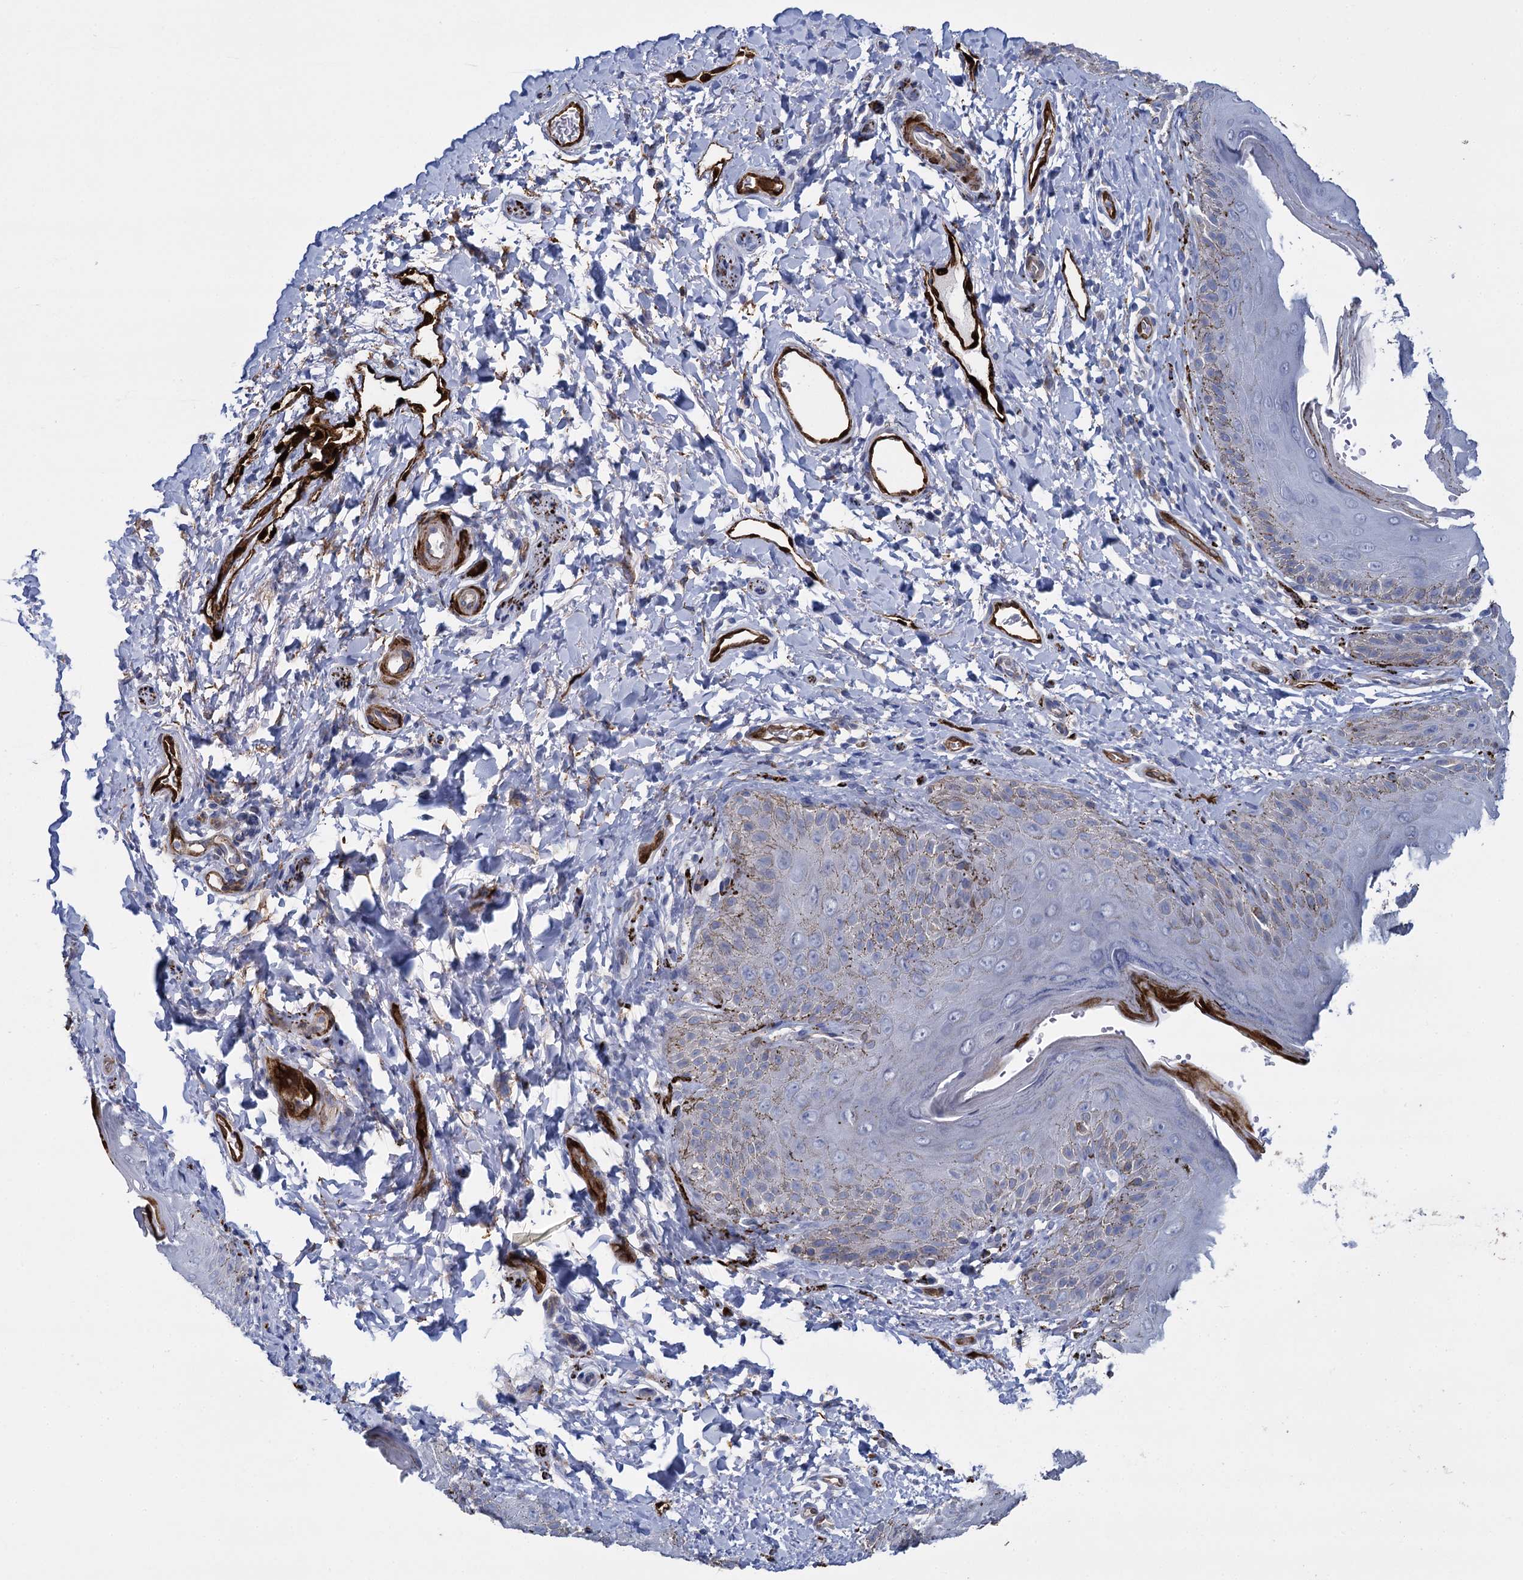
{"staining": {"intensity": "negative", "quantity": "none", "location": "none"}, "tissue": "skin", "cell_type": "Epidermal cells", "image_type": "normal", "snomed": [{"axis": "morphology", "description": "Normal tissue, NOS"}, {"axis": "topography", "description": "Anal"}], "caption": "IHC micrograph of benign skin: skin stained with DAB shows no significant protein staining in epidermal cells.", "gene": "SNCG", "patient": {"sex": "male", "age": 44}}